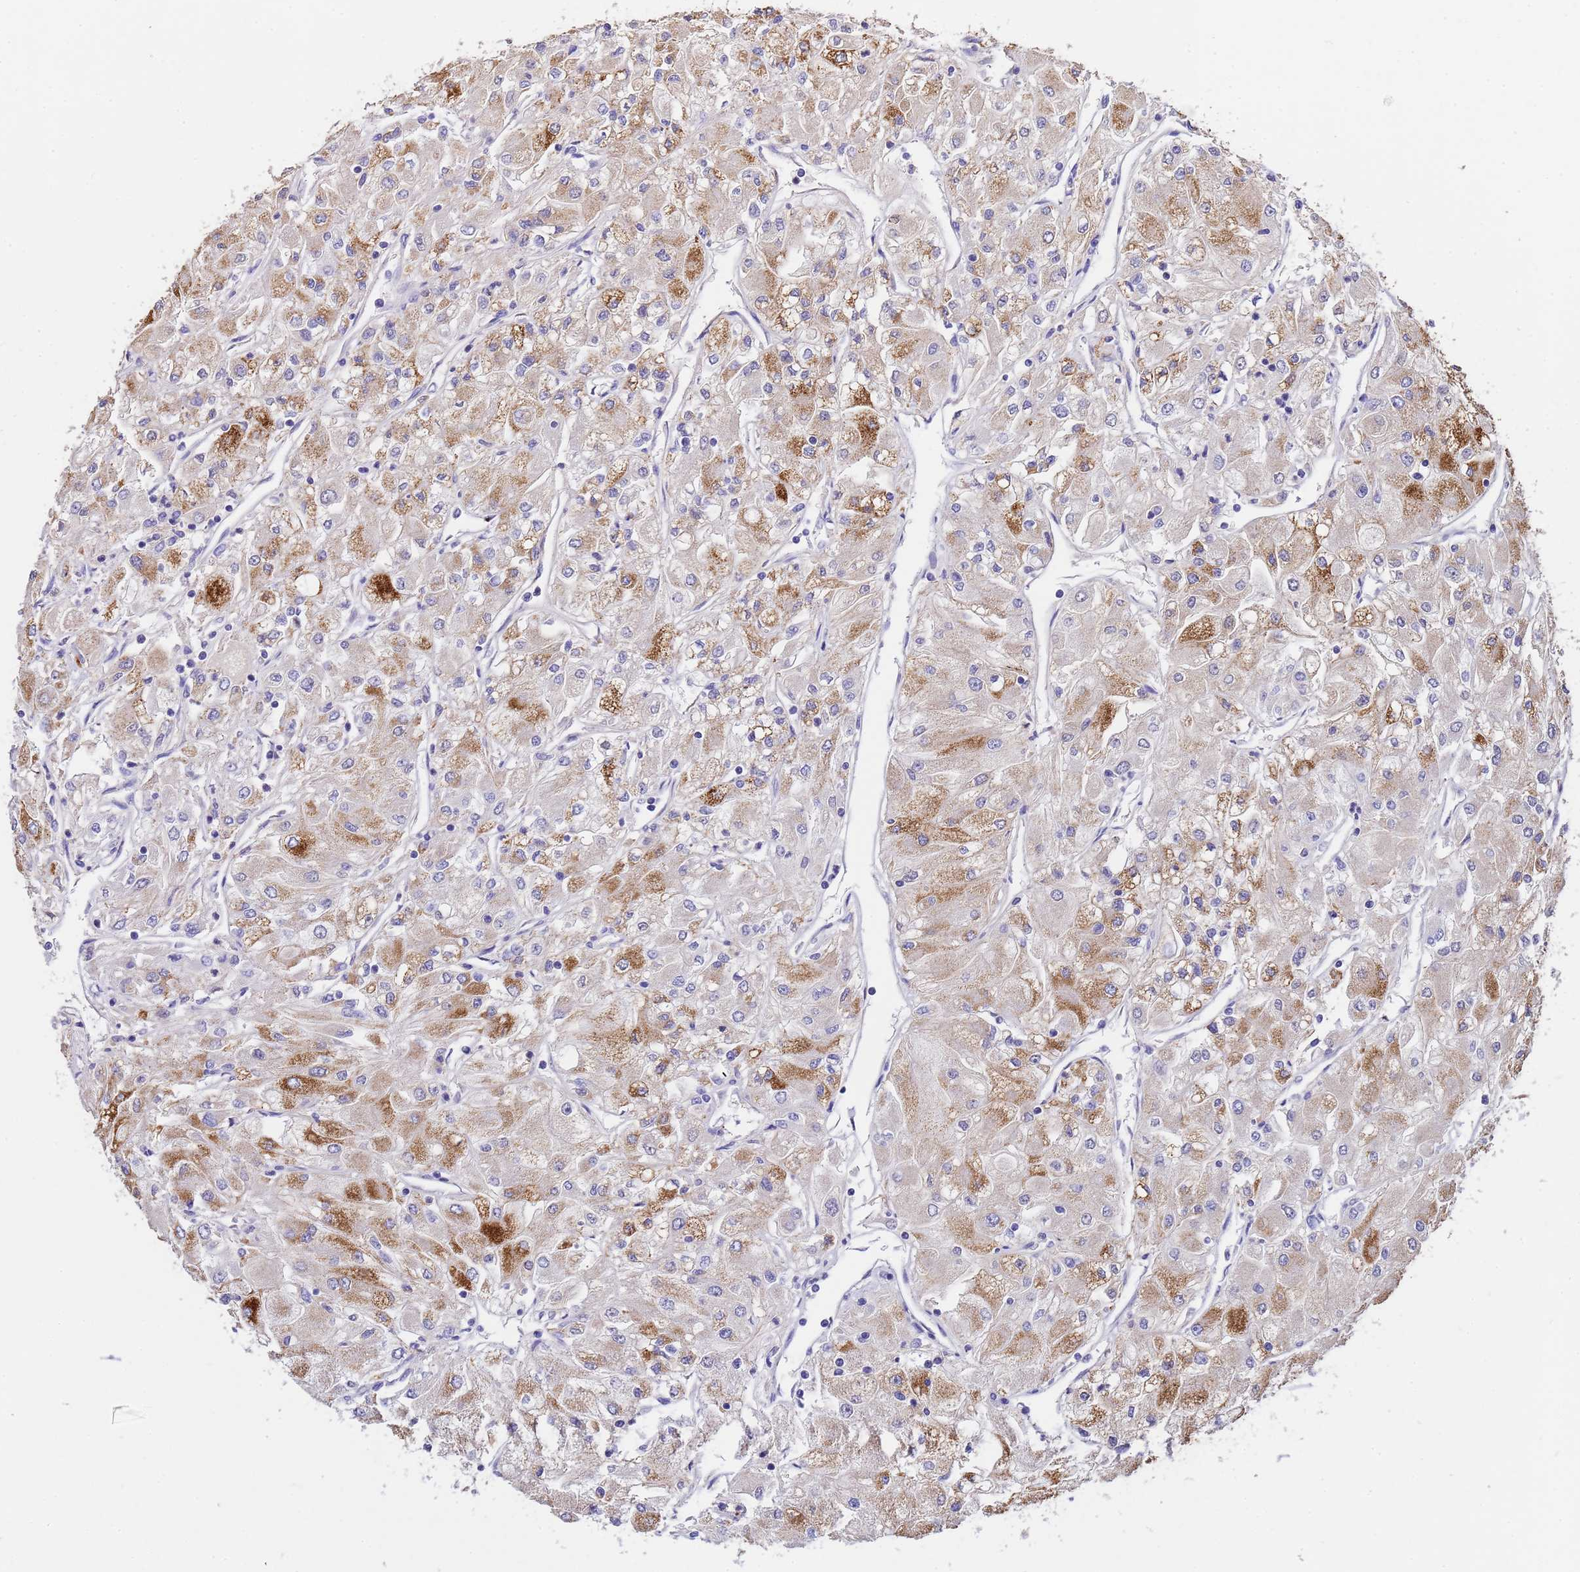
{"staining": {"intensity": "moderate", "quantity": "25%-75%", "location": "cytoplasmic/membranous"}, "tissue": "renal cancer", "cell_type": "Tumor cells", "image_type": "cancer", "snomed": [{"axis": "morphology", "description": "Adenocarcinoma, NOS"}, {"axis": "topography", "description": "Kidney"}], "caption": "There is medium levels of moderate cytoplasmic/membranous positivity in tumor cells of adenocarcinoma (renal), as demonstrated by immunohistochemical staining (brown color).", "gene": "SLC24A3", "patient": {"sex": "male", "age": 80}}